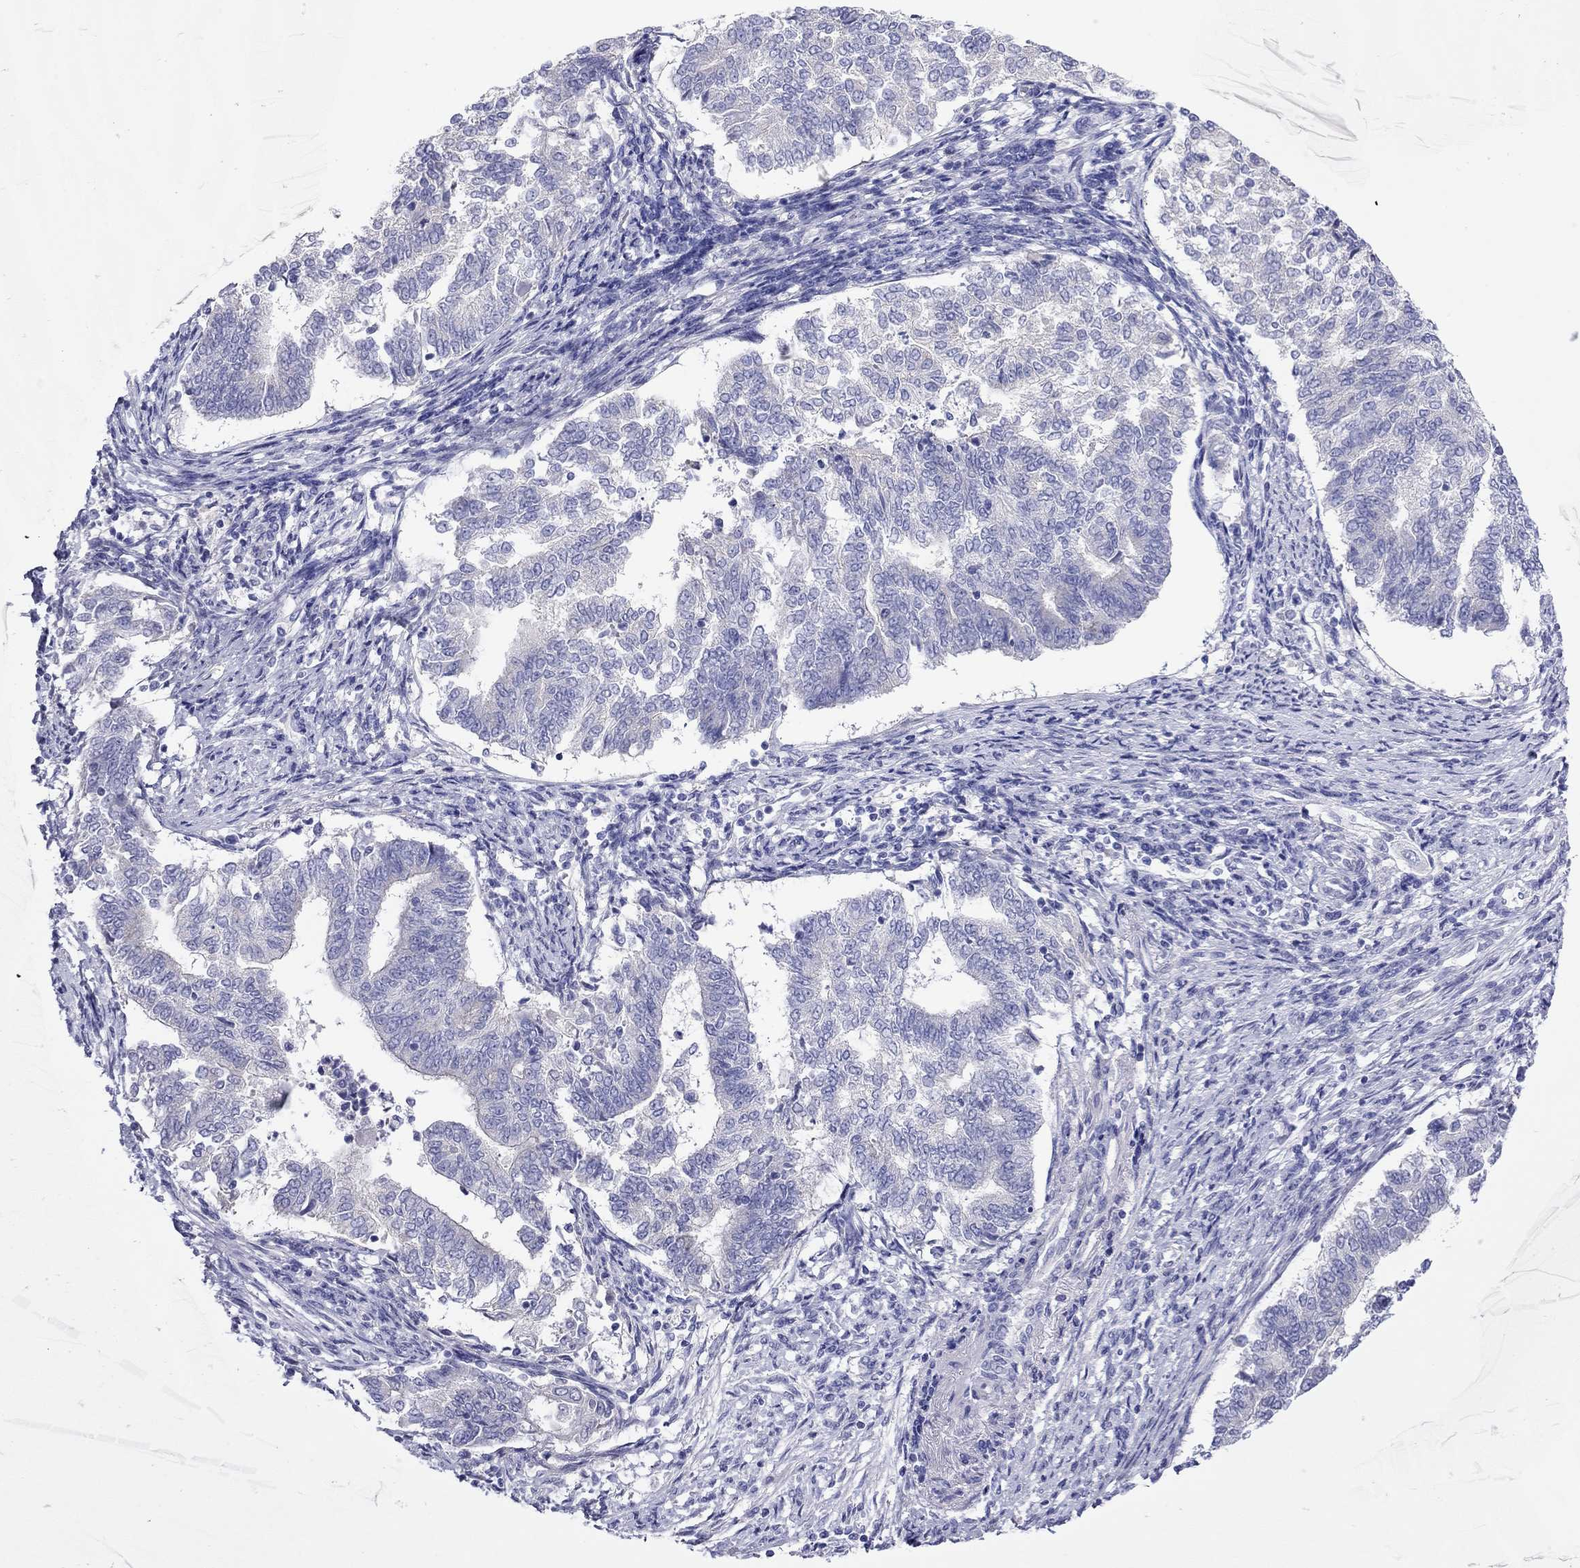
{"staining": {"intensity": "negative", "quantity": "none", "location": "none"}, "tissue": "endometrial cancer", "cell_type": "Tumor cells", "image_type": "cancer", "snomed": [{"axis": "morphology", "description": "Adenocarcinoma, NOS"}, {"axis": "topography", "description": "Endometrium"}], "caption": "This is a image of immunohistochemistry (IHC) staining of endometrial adenocarcinoma, which shows no expression in tumor cells.", "gene": "MGAT4C", "patient": {"sex": "female", "age": 65}}